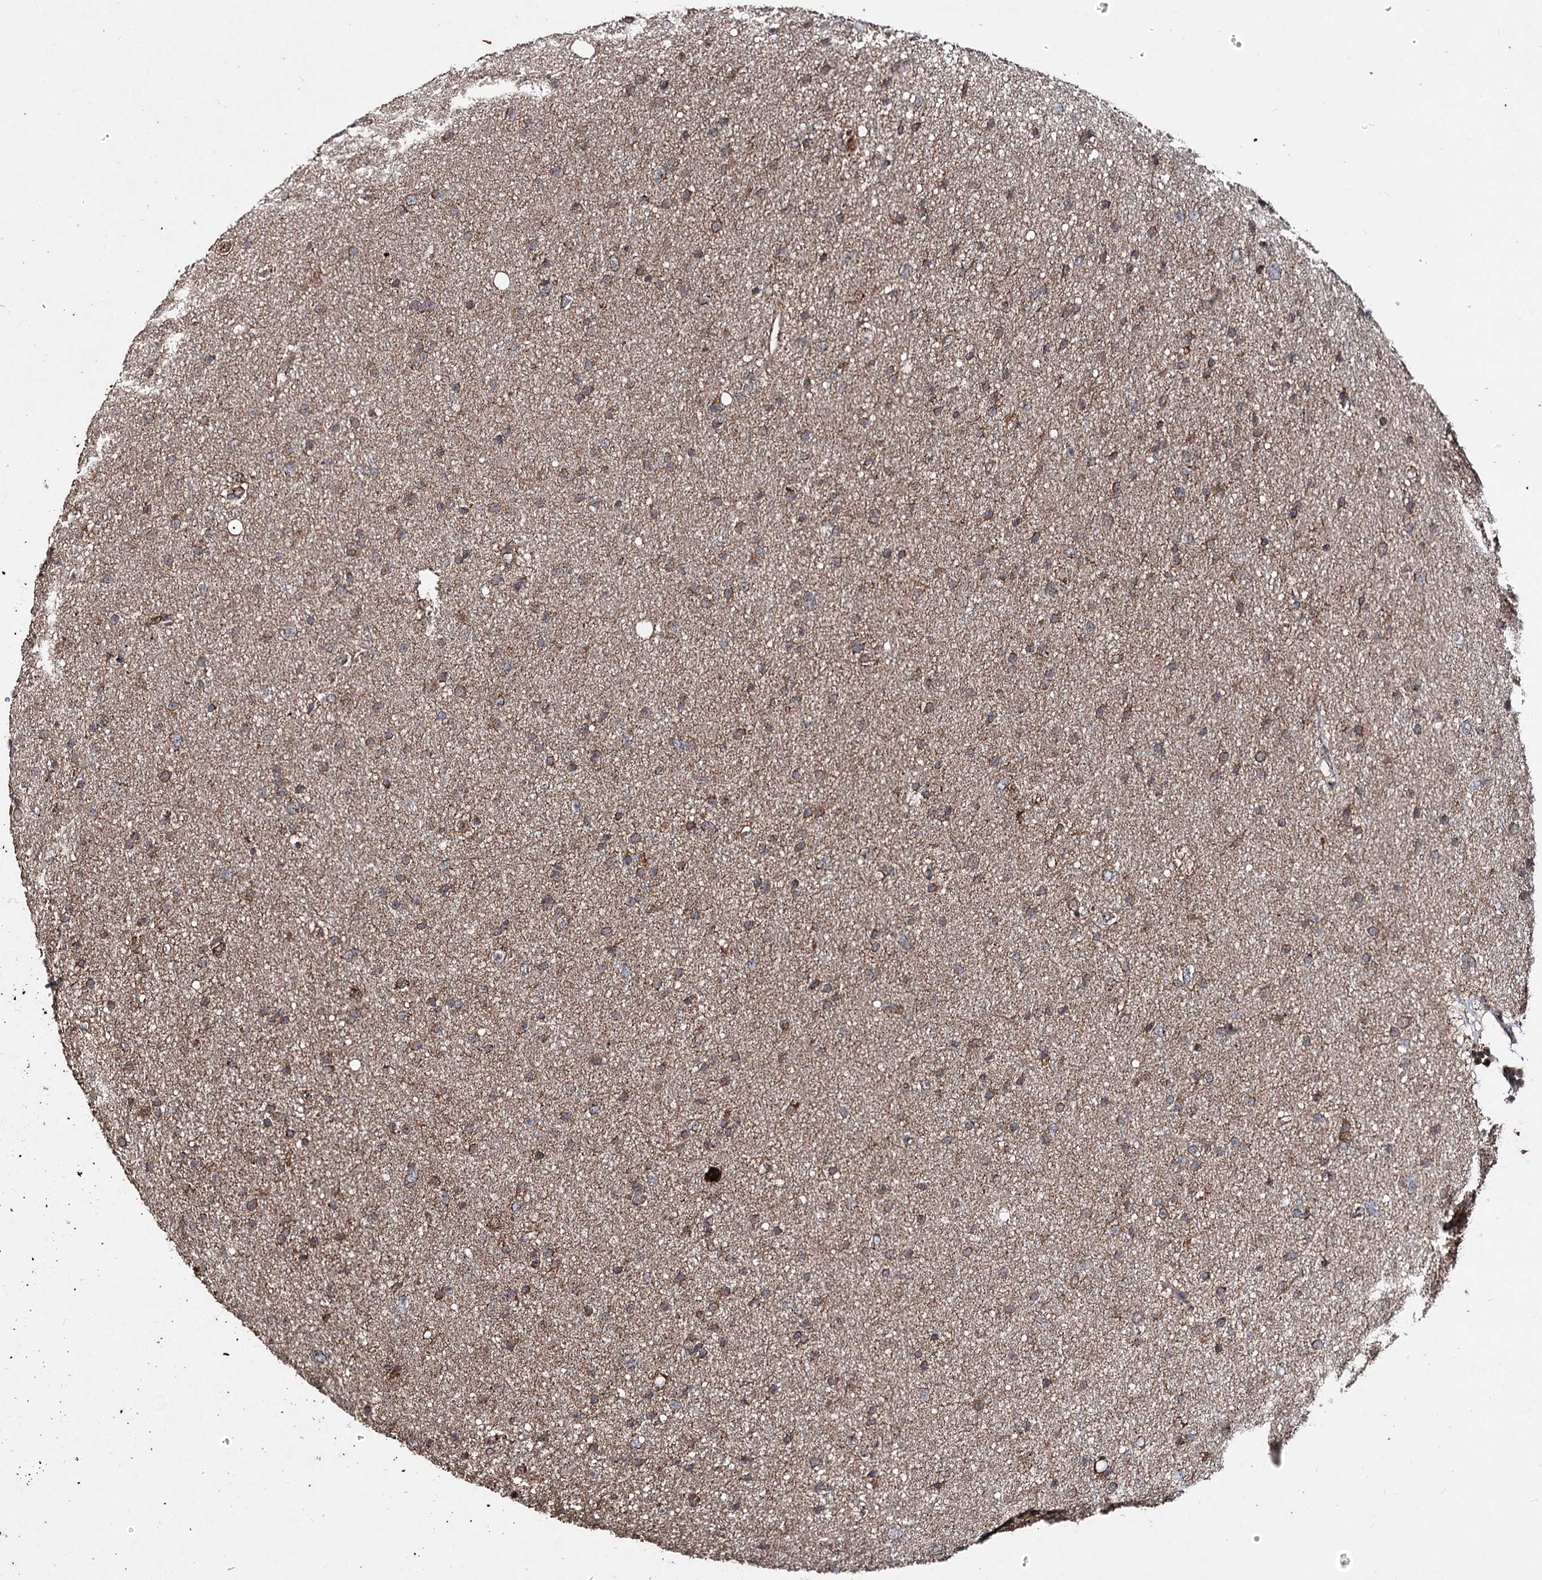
{"staining": {"intensity": "moderate", "quantity": ">75%", "location": "cytoplasmic/membranous"}, "tissue": "glioma", "cell_type": "Tumor cells", "image_type": "cancer", "snomed": [{"axis": "morphology", "description": "Glioma, malignant, Low grade"}, {"axis": "topography", "description": "Cerebral cortex"}], "caption": "Brown immunohistochemical staining in low-grade glioma (malignant) demonstrates moderate cytoplasmic/membranous positivity in about >75% of tumor cells. (DAB (3,3'-diaminobenzidine) IHC, brown staining for protein, blue staining for nuclei).", "gene": "MINDY3", "patient": {"sex": "female", "age": 39}}